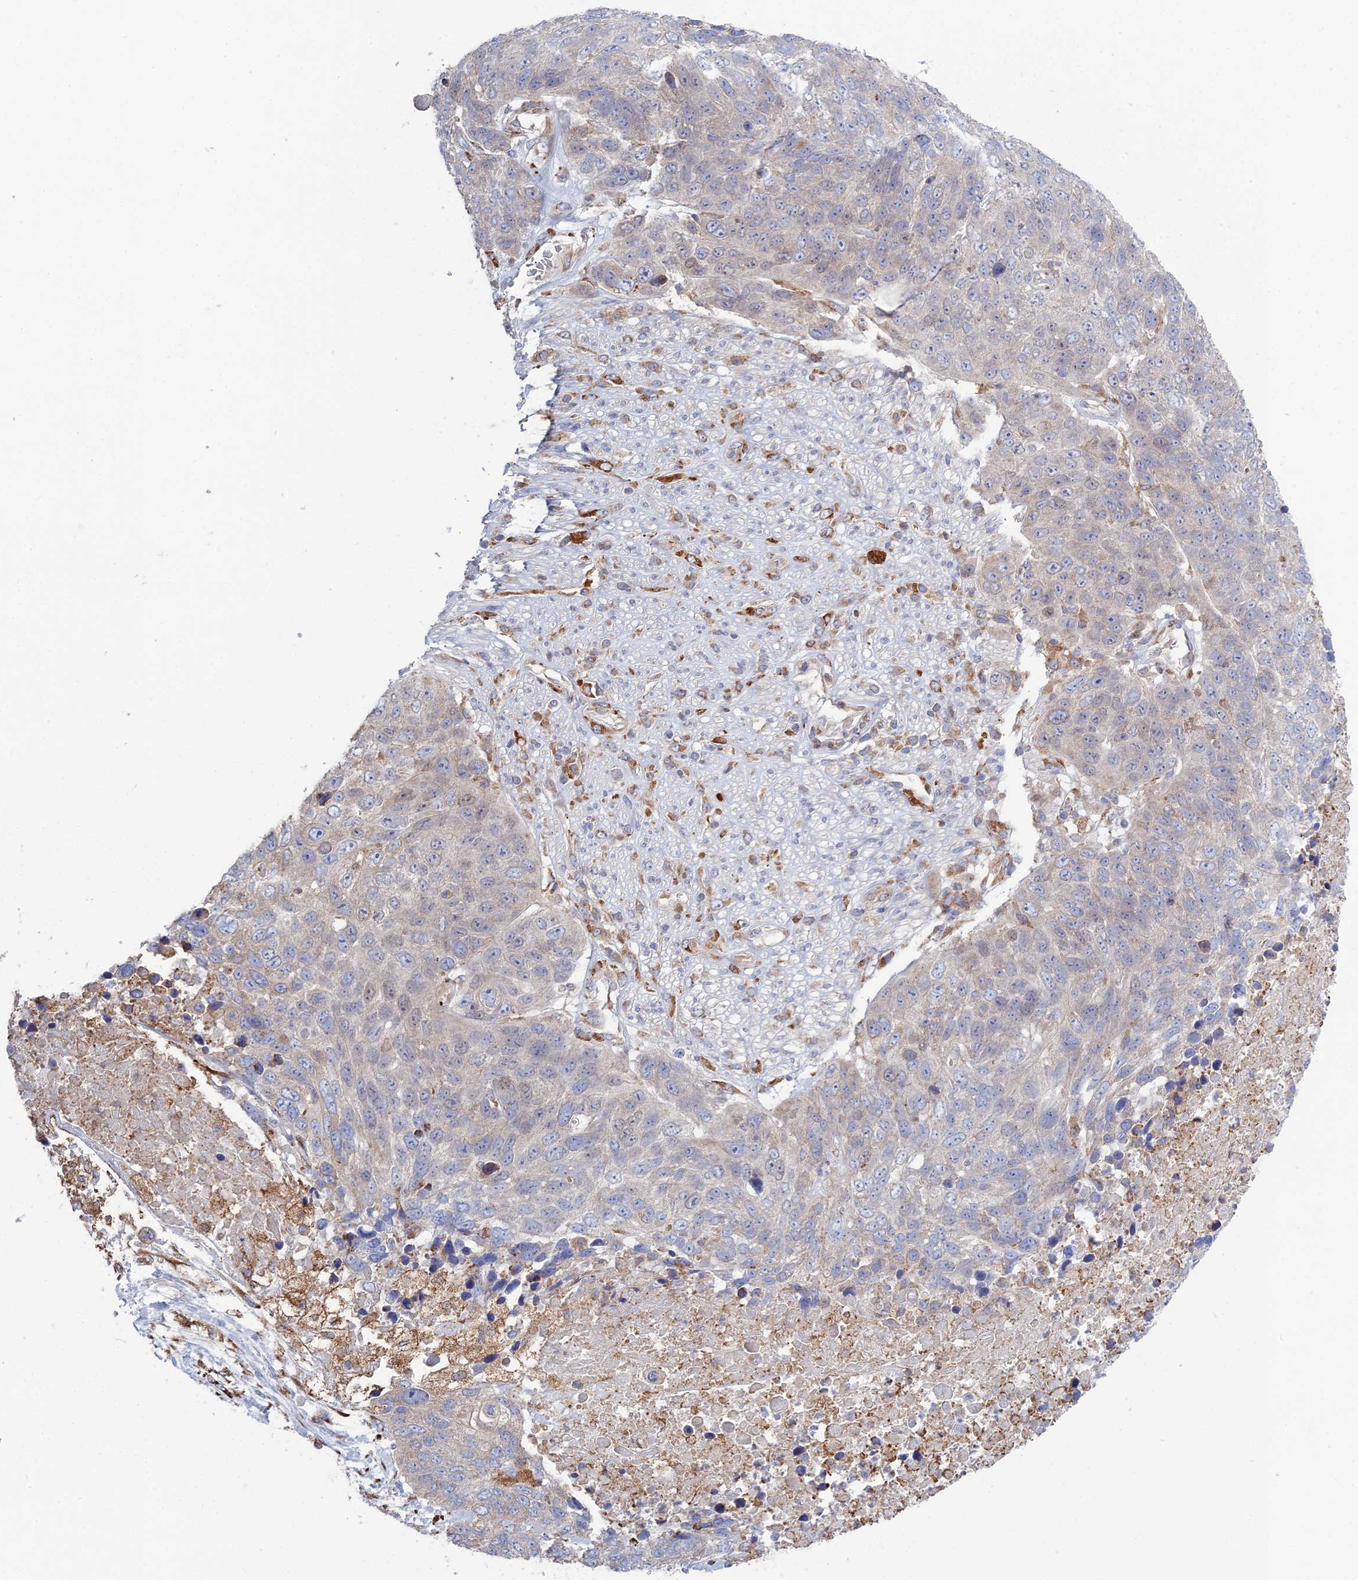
{"staining": {"intensity": "weak", "quantity": "<25%", "location": "cytoplasmic/membranous"}, "tissue": "lung cancer", "cell_type": "Tumor cells", "image_type": "cancer", "snomed": [{"axis": "morphology", "description": "Normal tissue, NOS"}, {"axis": "morphology", "description": "Squamous cell carcinoma, NOS"}, {"axis": "topography", "description": "Lymph node"}, {"axis": "topography", "description": "Lung"}], "caption": "Lung cancer (squamous cell carcinoma) was stained to show a protein in brown. There is no significant staining in tumor cells.", "gene": "TRAPPC6A", "patient": {"sex": "male", "age": 66}}